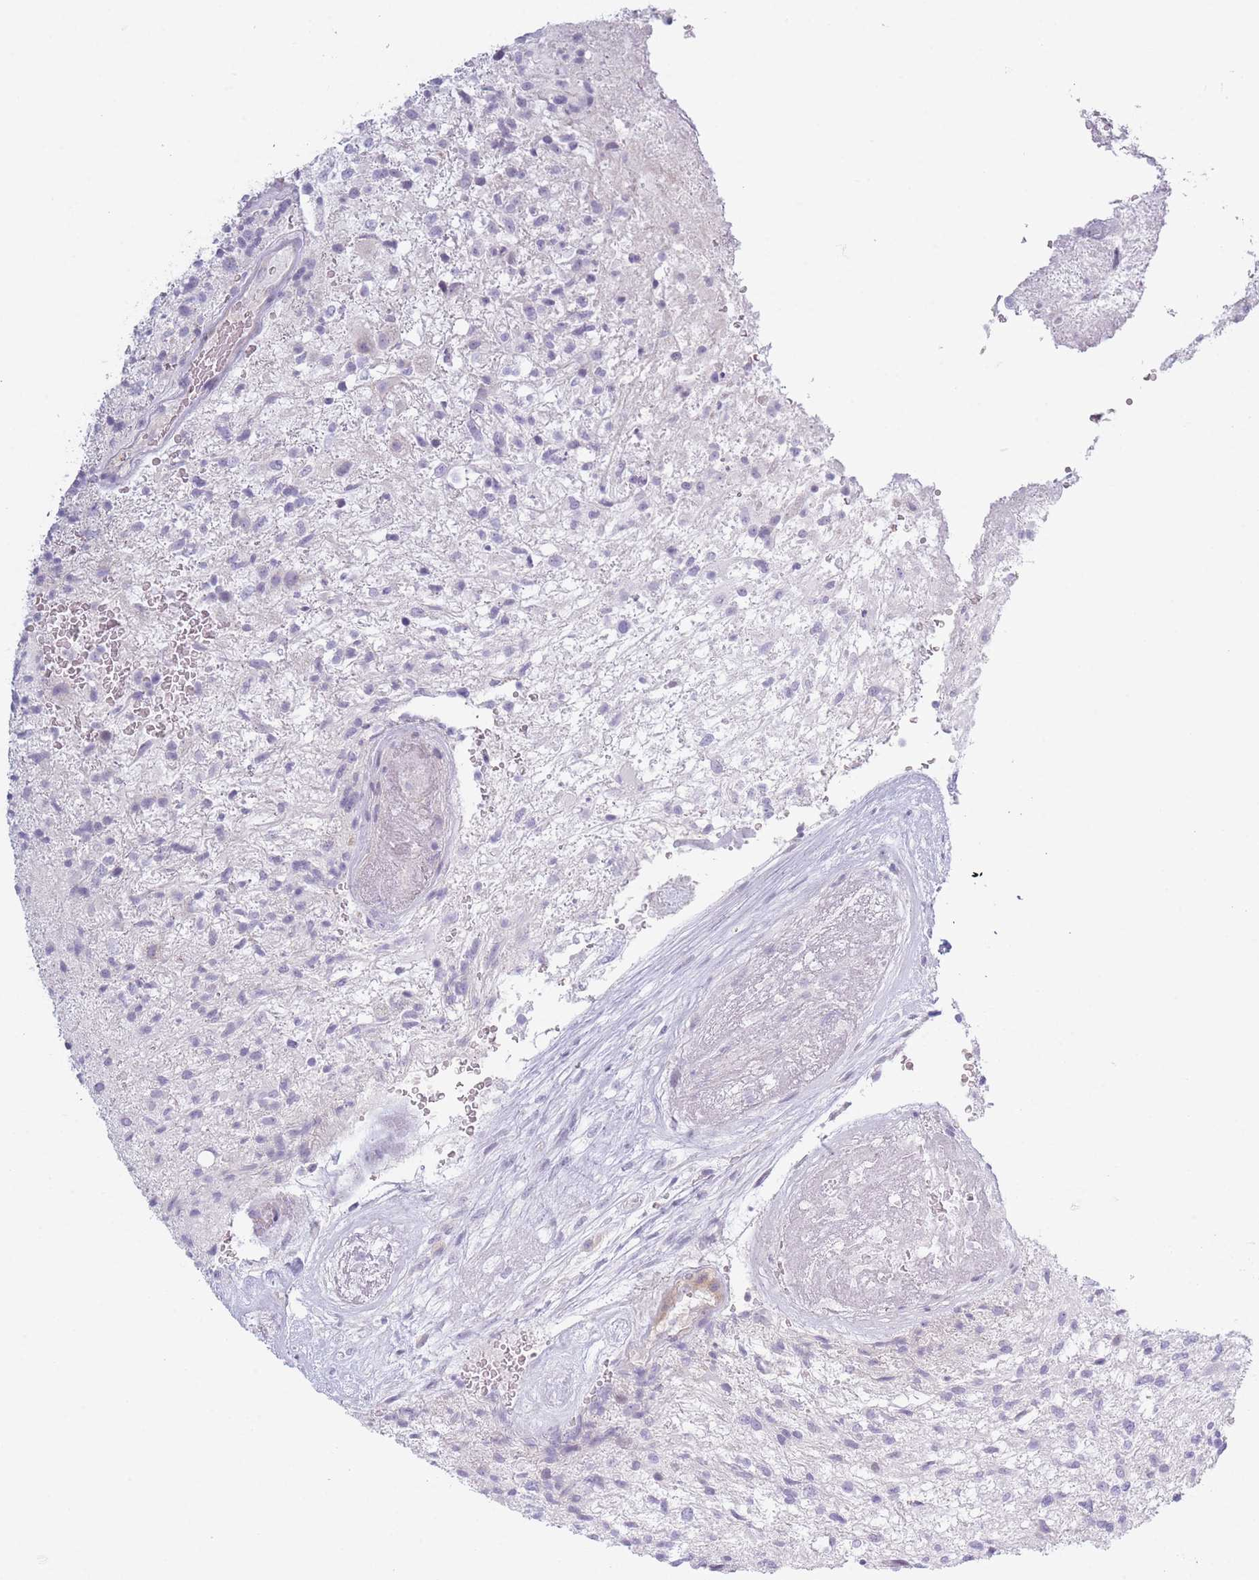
{"staining": {"intensity": "negative", "quantity": "none", "location": "none"}, "tissue": "glioma", "cell_type": "Tumor cells", "image_type": "cancer", "snomed": [{"axis": "morphology", "description": "Glioma, malignant, High grade"}, {"axis": "topography", "description": "Brain"}], "caption": "An IHC histopathology image of glioma is shown. There is no staining in tumor cells of glioma. (DAB (3,3'-diaminobenzidine) IHC, high magnification).", "gene": "PLEKHG2", "patient": {"sex": "male", "age": 56}}